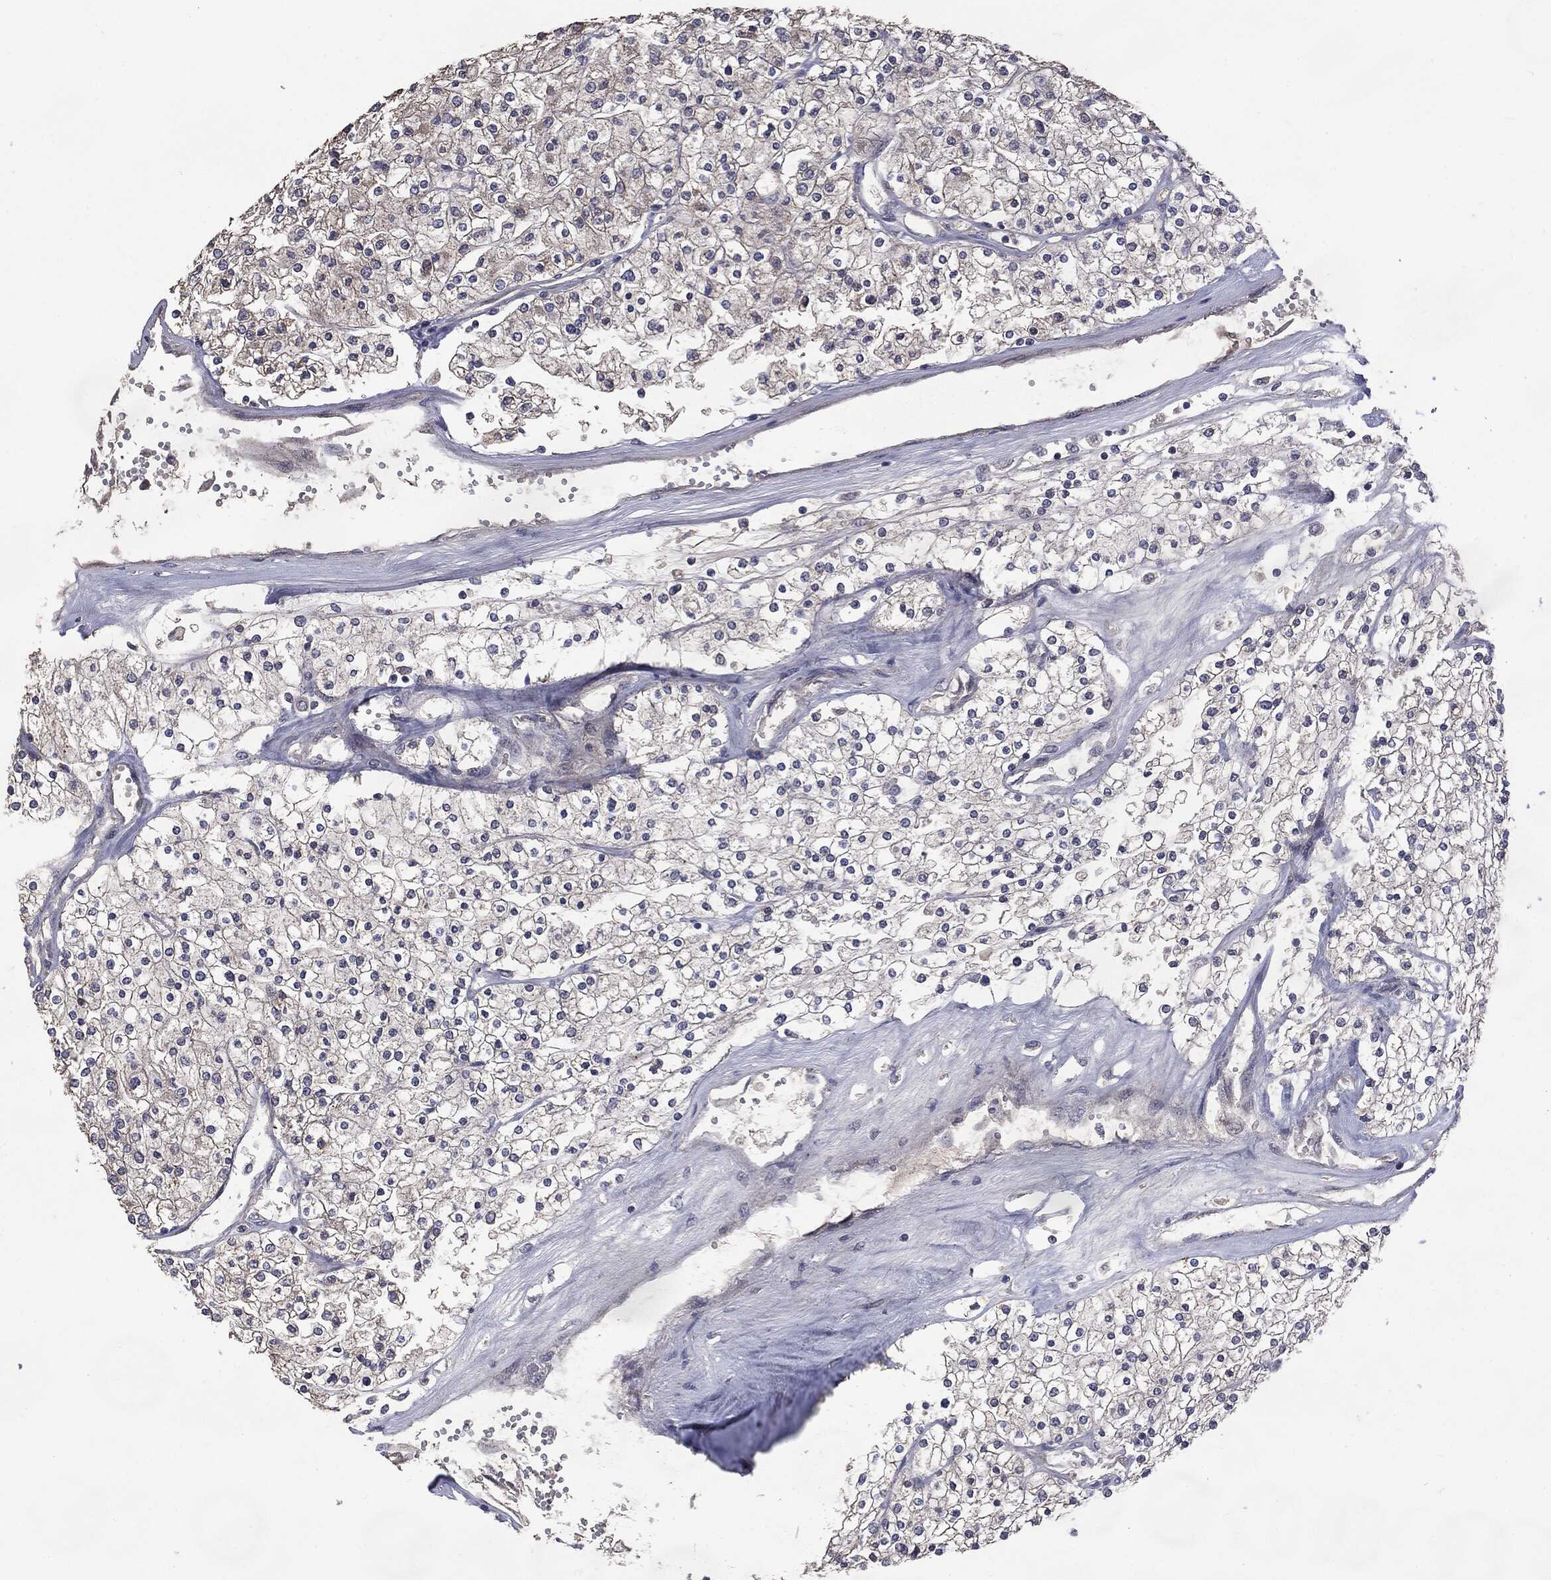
{"staining": {"intensity": "negative", "quantity": "none", "location": "none"}, "tissue": "renal cancer", "cell_type": "Tumor cells", "image_type": "cancer", "snomed": [{"axis": "morphology", "description": "Adenocarcinoma, NOS"}, {"axis": "topography", "description": "Kidney"}], "caption": "Micrograph shows no protein staining in tumor cells of renal cancer tissue.", "gene": "MTOR", "patient": {"sex": "male", "age": 80}}